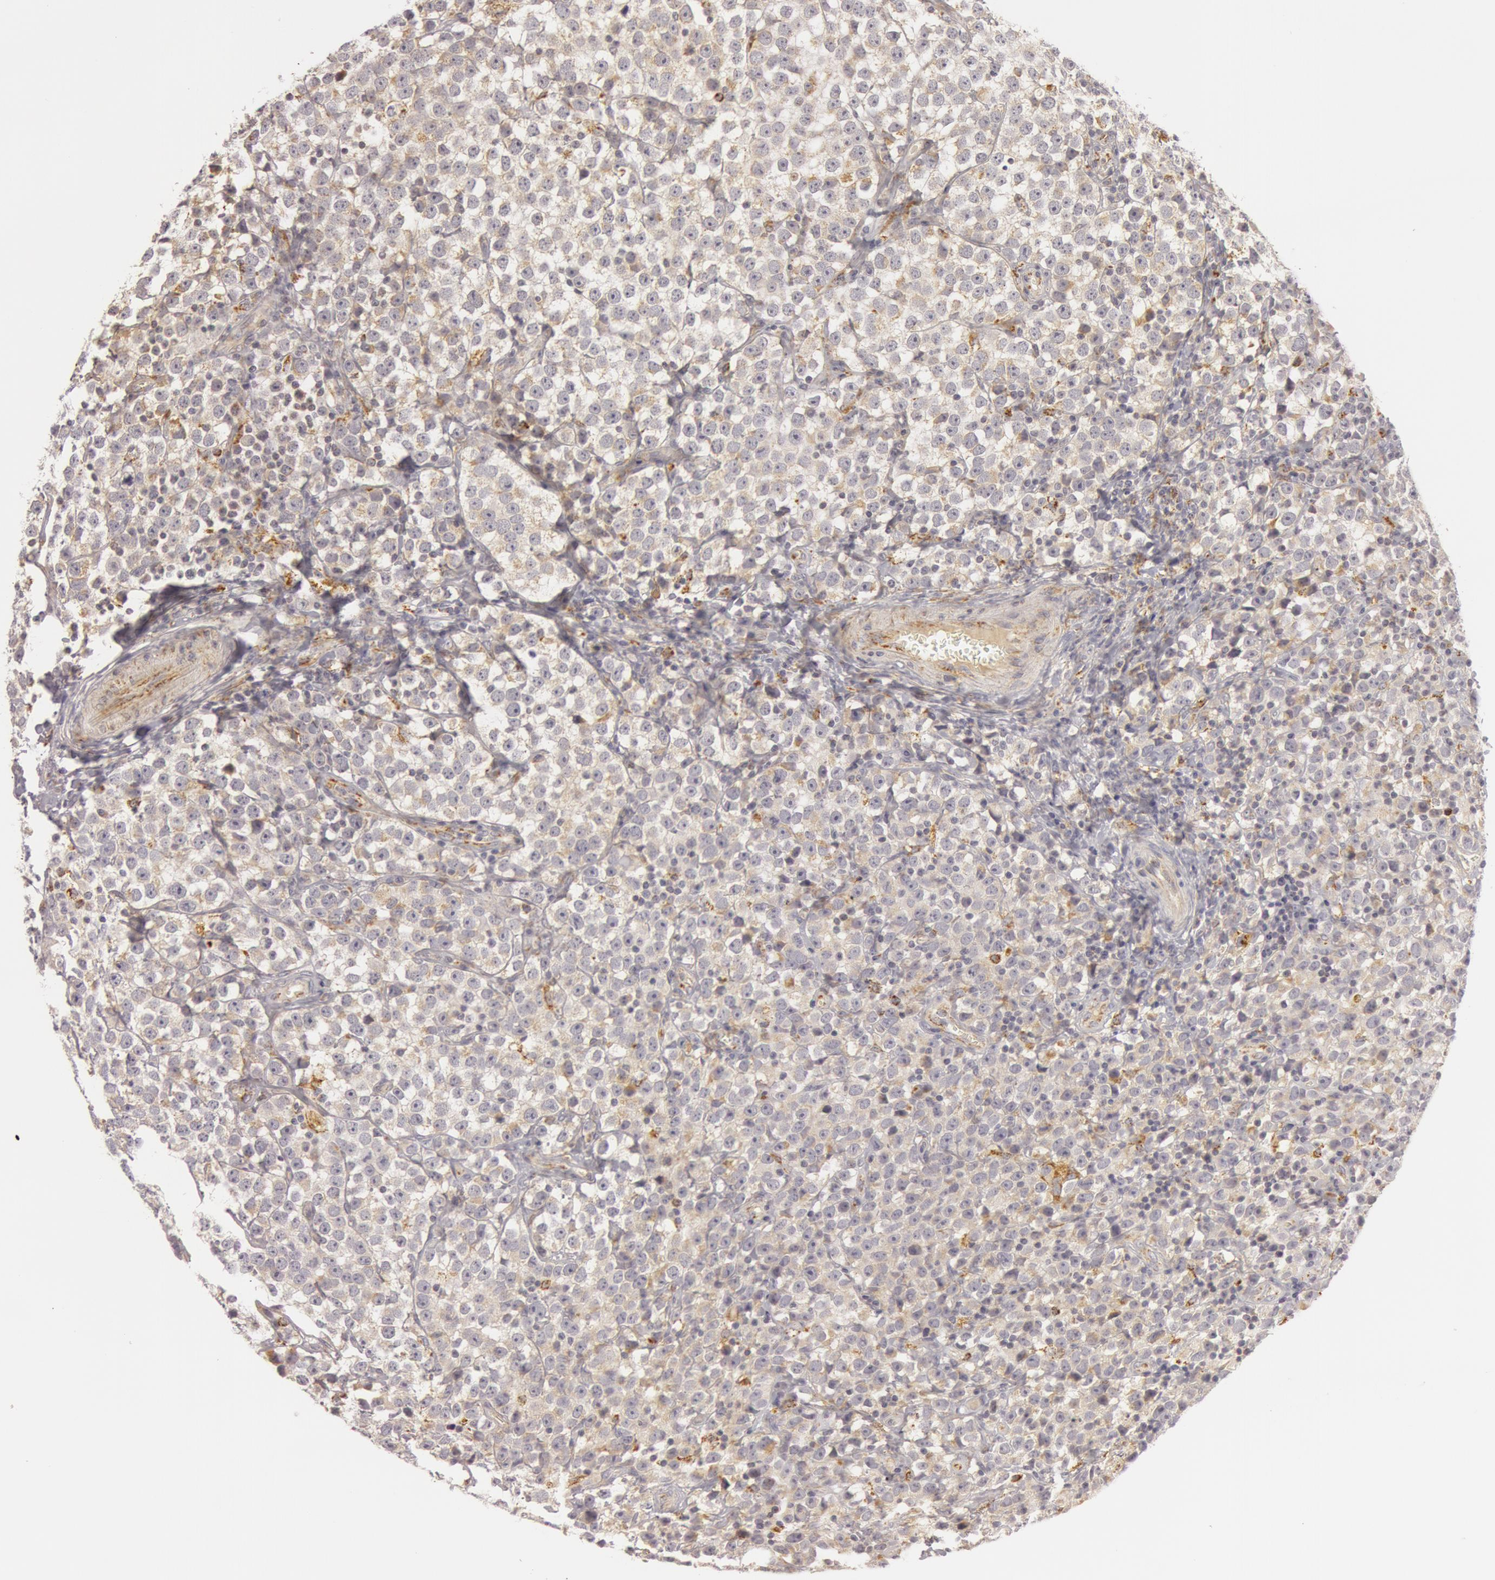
{"staining": {"intensity": "weak", "quantity": ">75%", "location": "cytoplasmic/membranous"}, "tissue": "testis cancer", "cell_type": "Tumor cells", "image_type": "cancer", "snomed": [{"axis": "morphology", "description": "Seminoma, NOS"}, {"axis": "topography", "description": "Testis"}], "caption": "DAB (3,3'-diaminobenzidine) immunohistochemical staining of testis cancer reveals weak cytoplasmic/membranous protein positivity in about >75% of tumor cells.", "gene": "C7", "patient": {"sex": "male", "age": 25}}